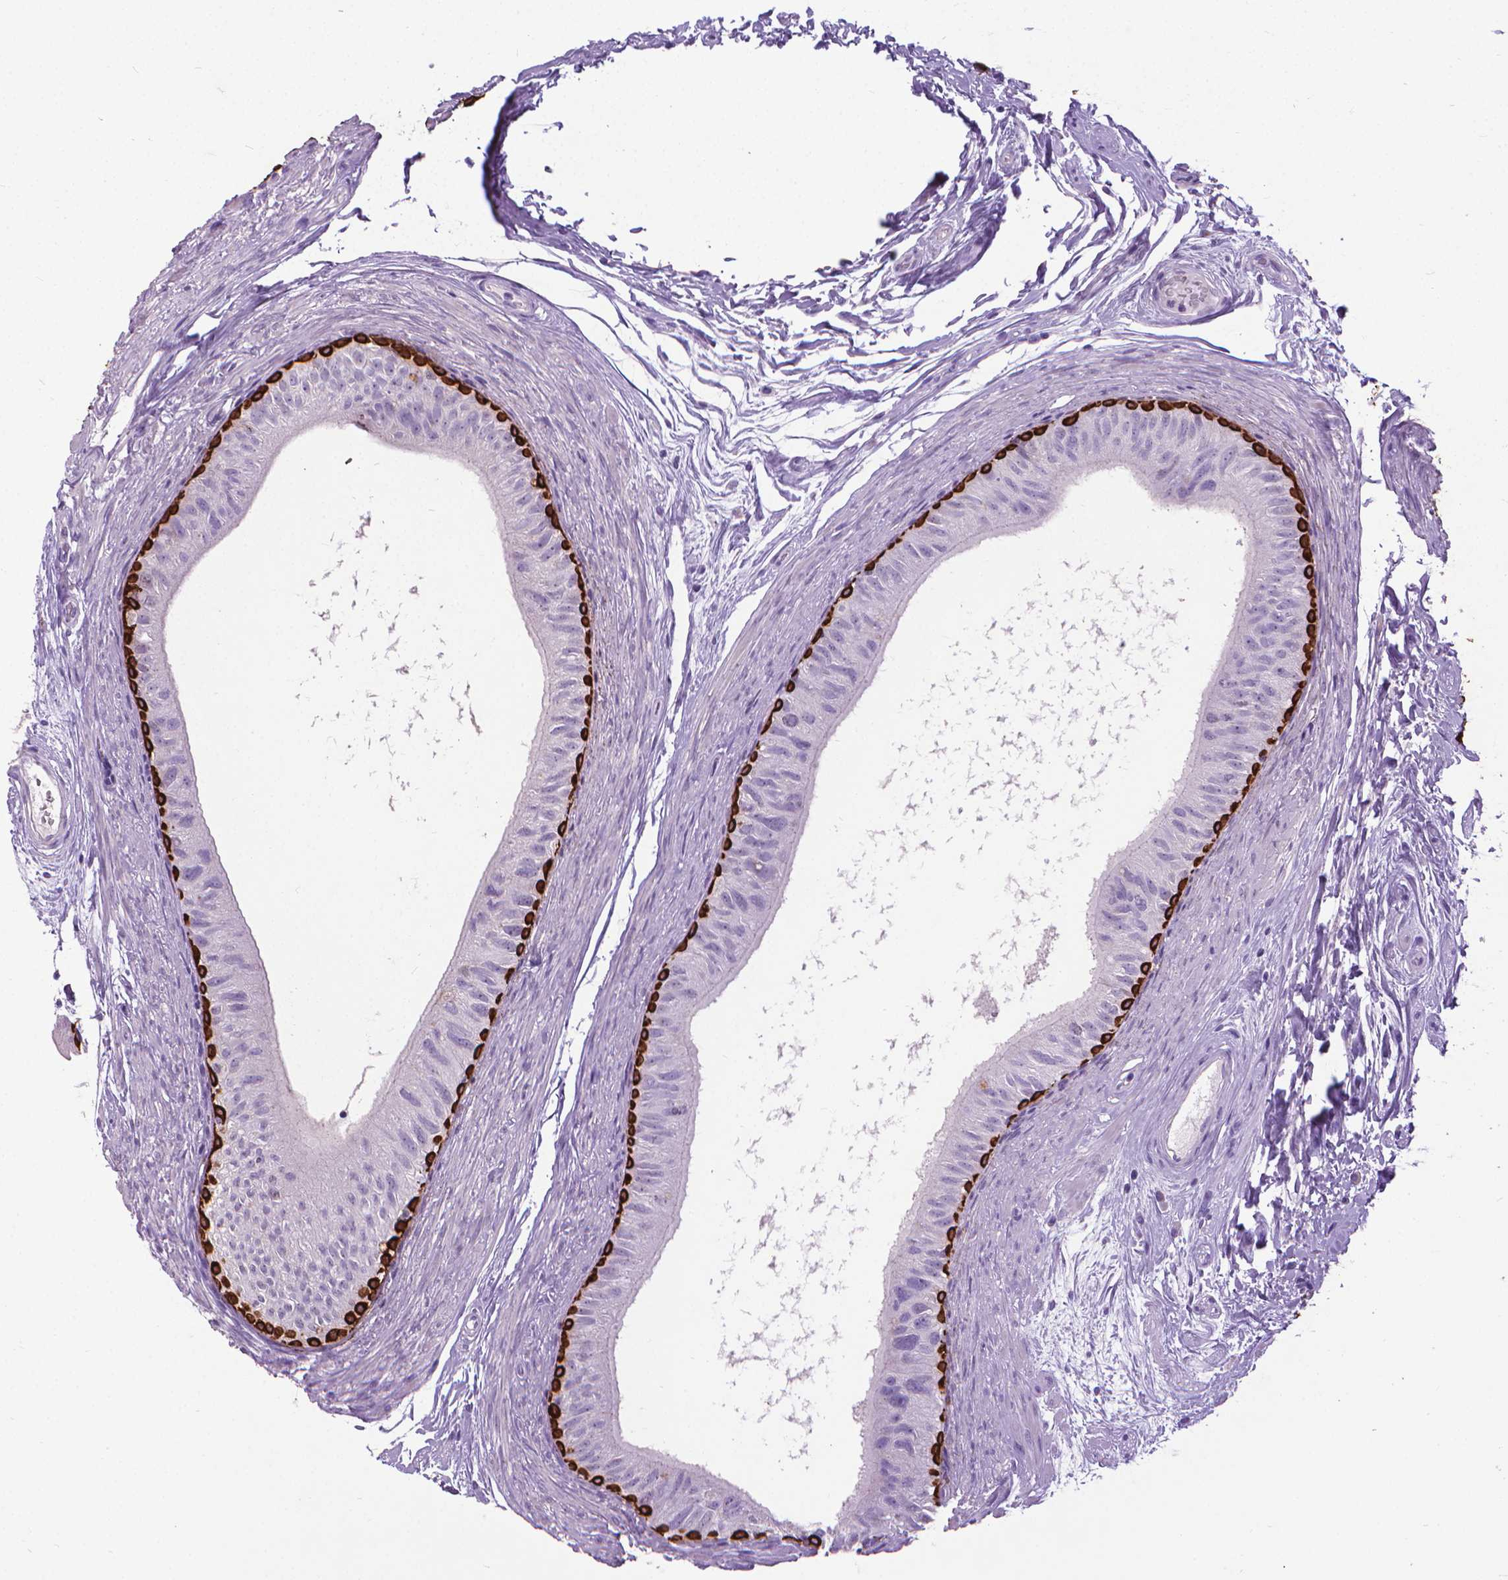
{"staining": {"intensity": "strong", "quantity": "25%-75%", "location": "cytoplasmic/membranous"}, "tissue": "epididymis", "cell_type": "Glandular cells", "image_type": "normal", "snomed": [{"axis": "morphology", "description": "Normal tissue, NOS"}, {"axis": "topography", "description": "Epididymis"}], "caption": "Normal epididymis displays strong cytoplasmic/membranous positivity in approximately 25%-75% of glandular cells, visualized by immunohistochemistry. (DAB IHC, brown staining for protein, blue staining for nuclei).", "gene": "KRT5", "patient": {"sex": "male", "age": 36}}